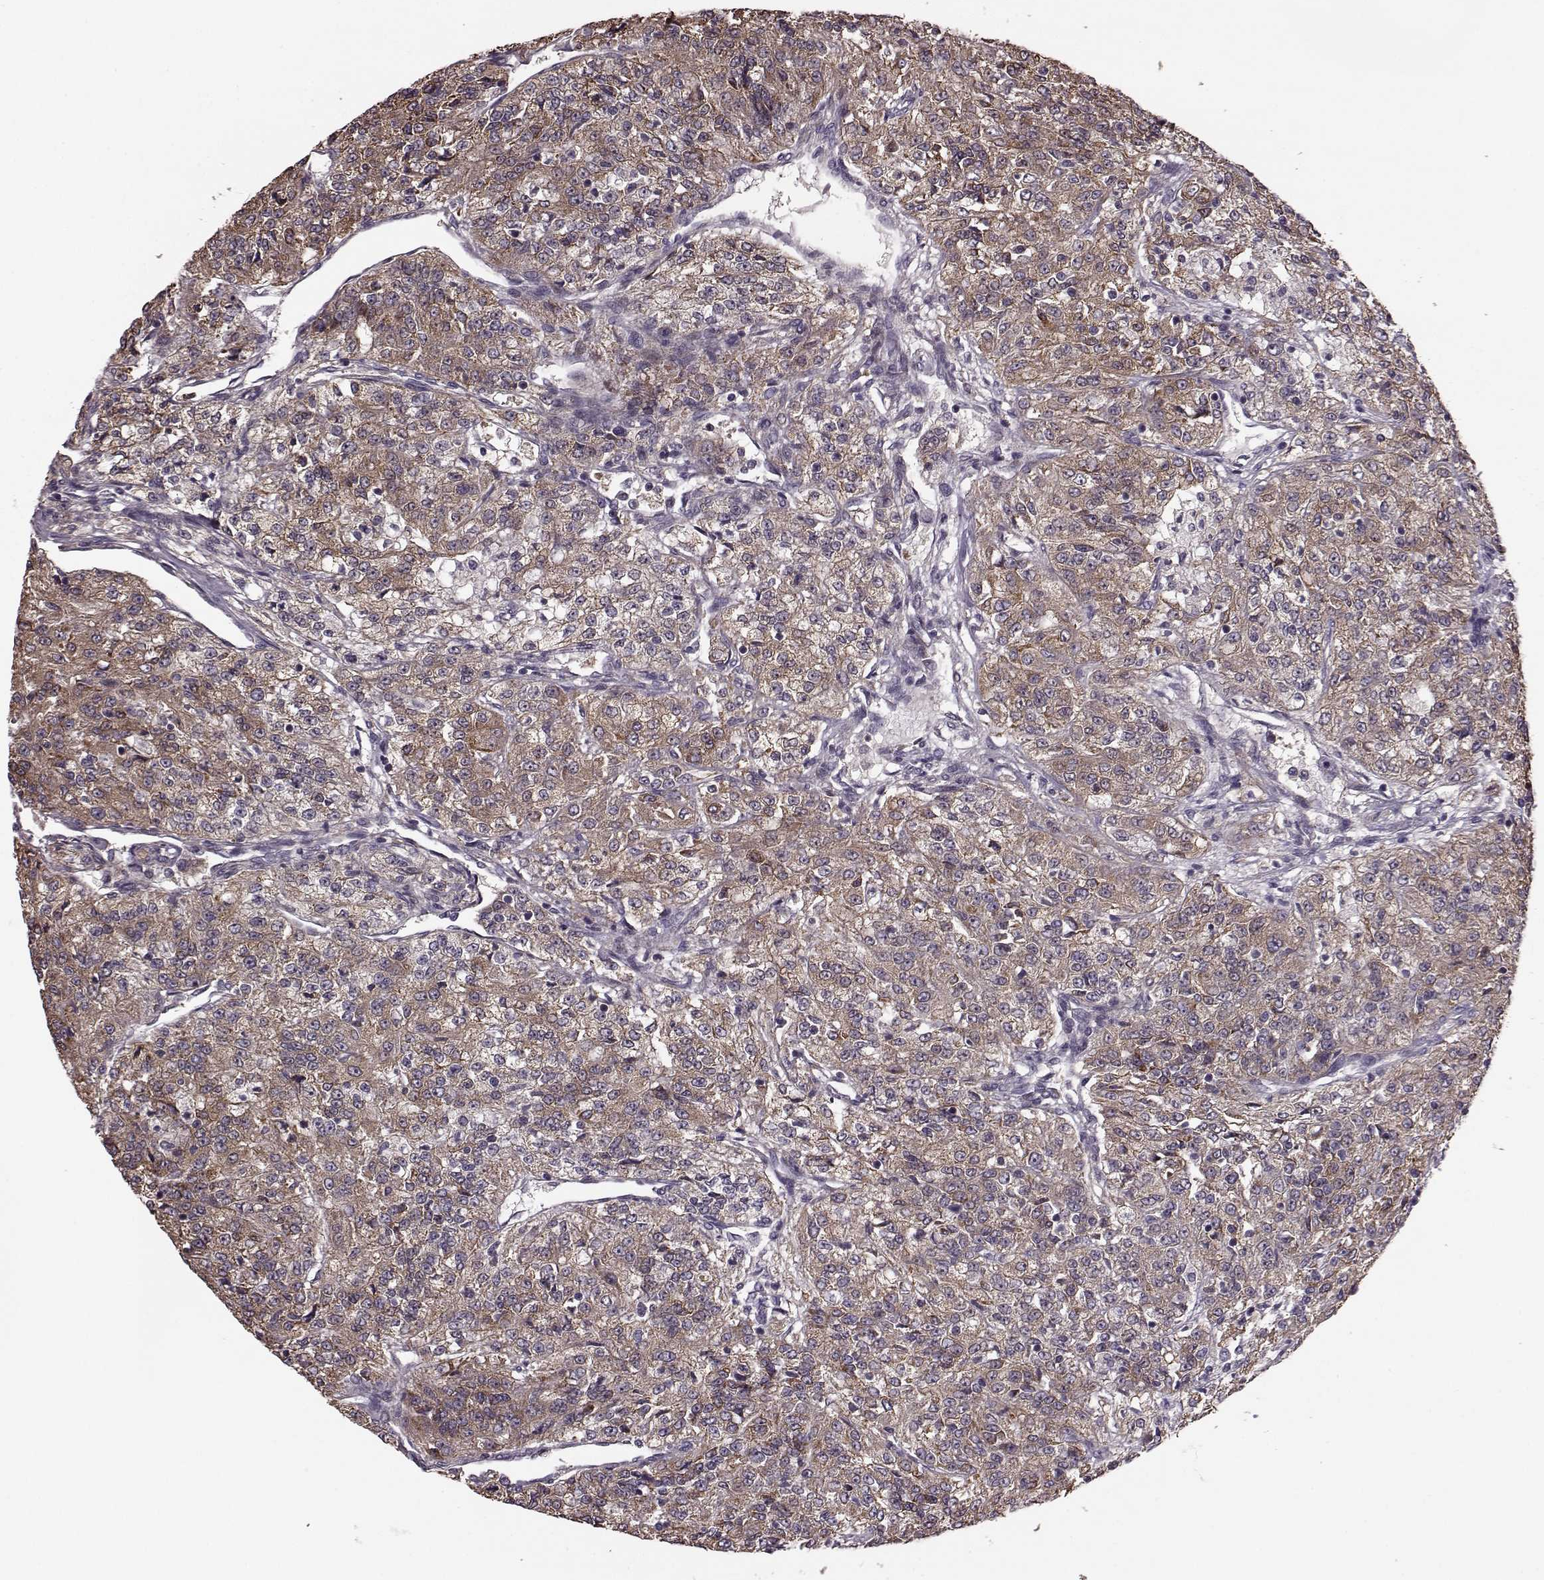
{"staining": {"intensity": "moderate", "quantity": ">75%", "location": "cytoplasmic/membranous"}, "tissue": "renal cancer", "cell_type": "Tumor cells", "image_type": "cancer", "snomed": [{"axis": "morphology", "description": "Adenocarcinoma, NOS"}, {"axis": "topography", "description": "Kidney"}], "caption": "Tumor cells reveal moderate cytoplasmic/membranous expression in approximately >75% of cells in adenocarcinoma (renal).", "gene": "PUDP", "patient": {"sex": "female", "age": 63}}